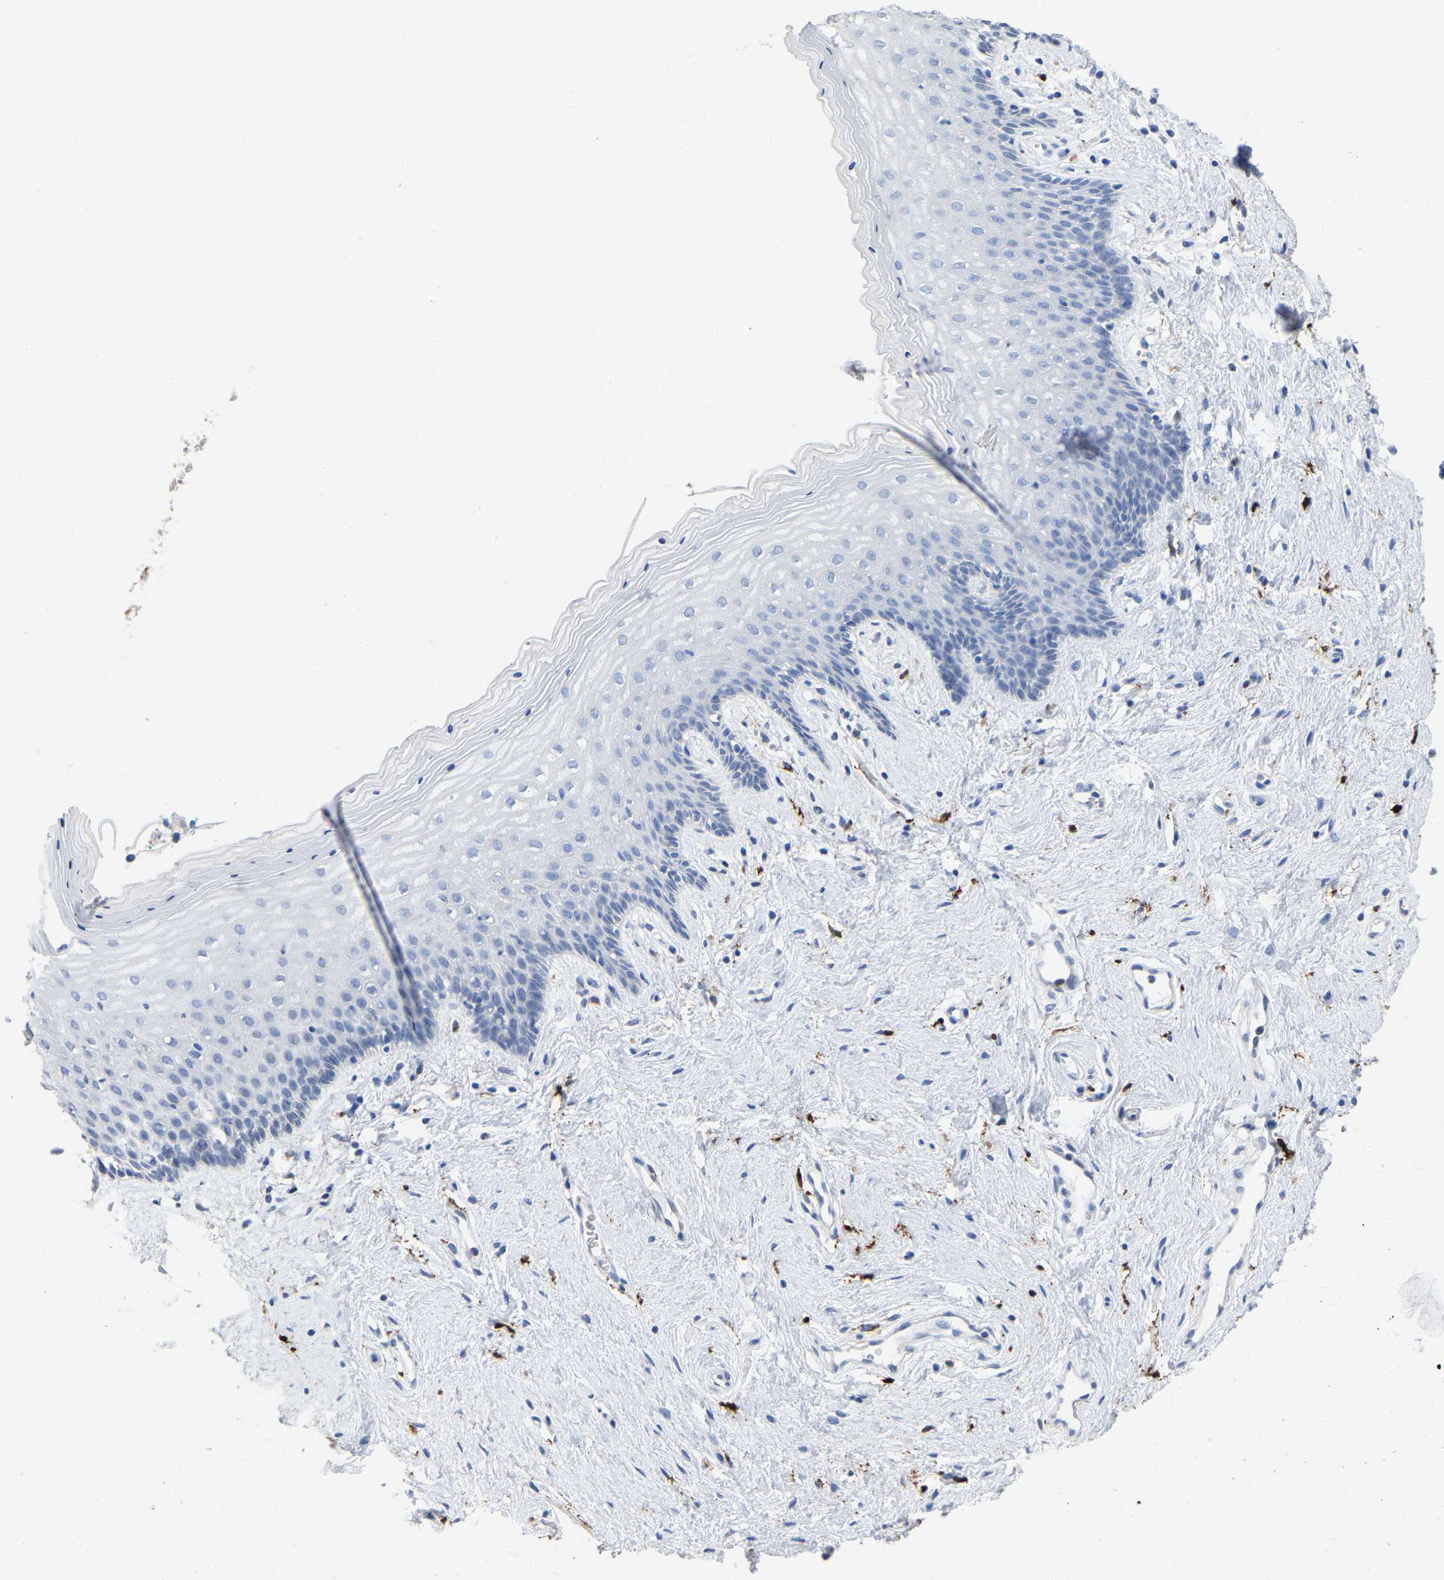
{"staining": {"intensity": "negative", "quantity": "none", "location": "none"}, "tissue": "vagina", "cell_type": "Squamous epithelial cells", "image_type": "normal", "snomed": [{"axis": "morphology", "description": "Normal tissue, NOS"}, {"axis": "topography", "description": "Vagina"}], "caption": "Histopathology image shows no significant protein staining in squamous epithelial cells of normal vagina.", "gene": "ULBP2", "patient": {"sex": "female", "age": 44}}